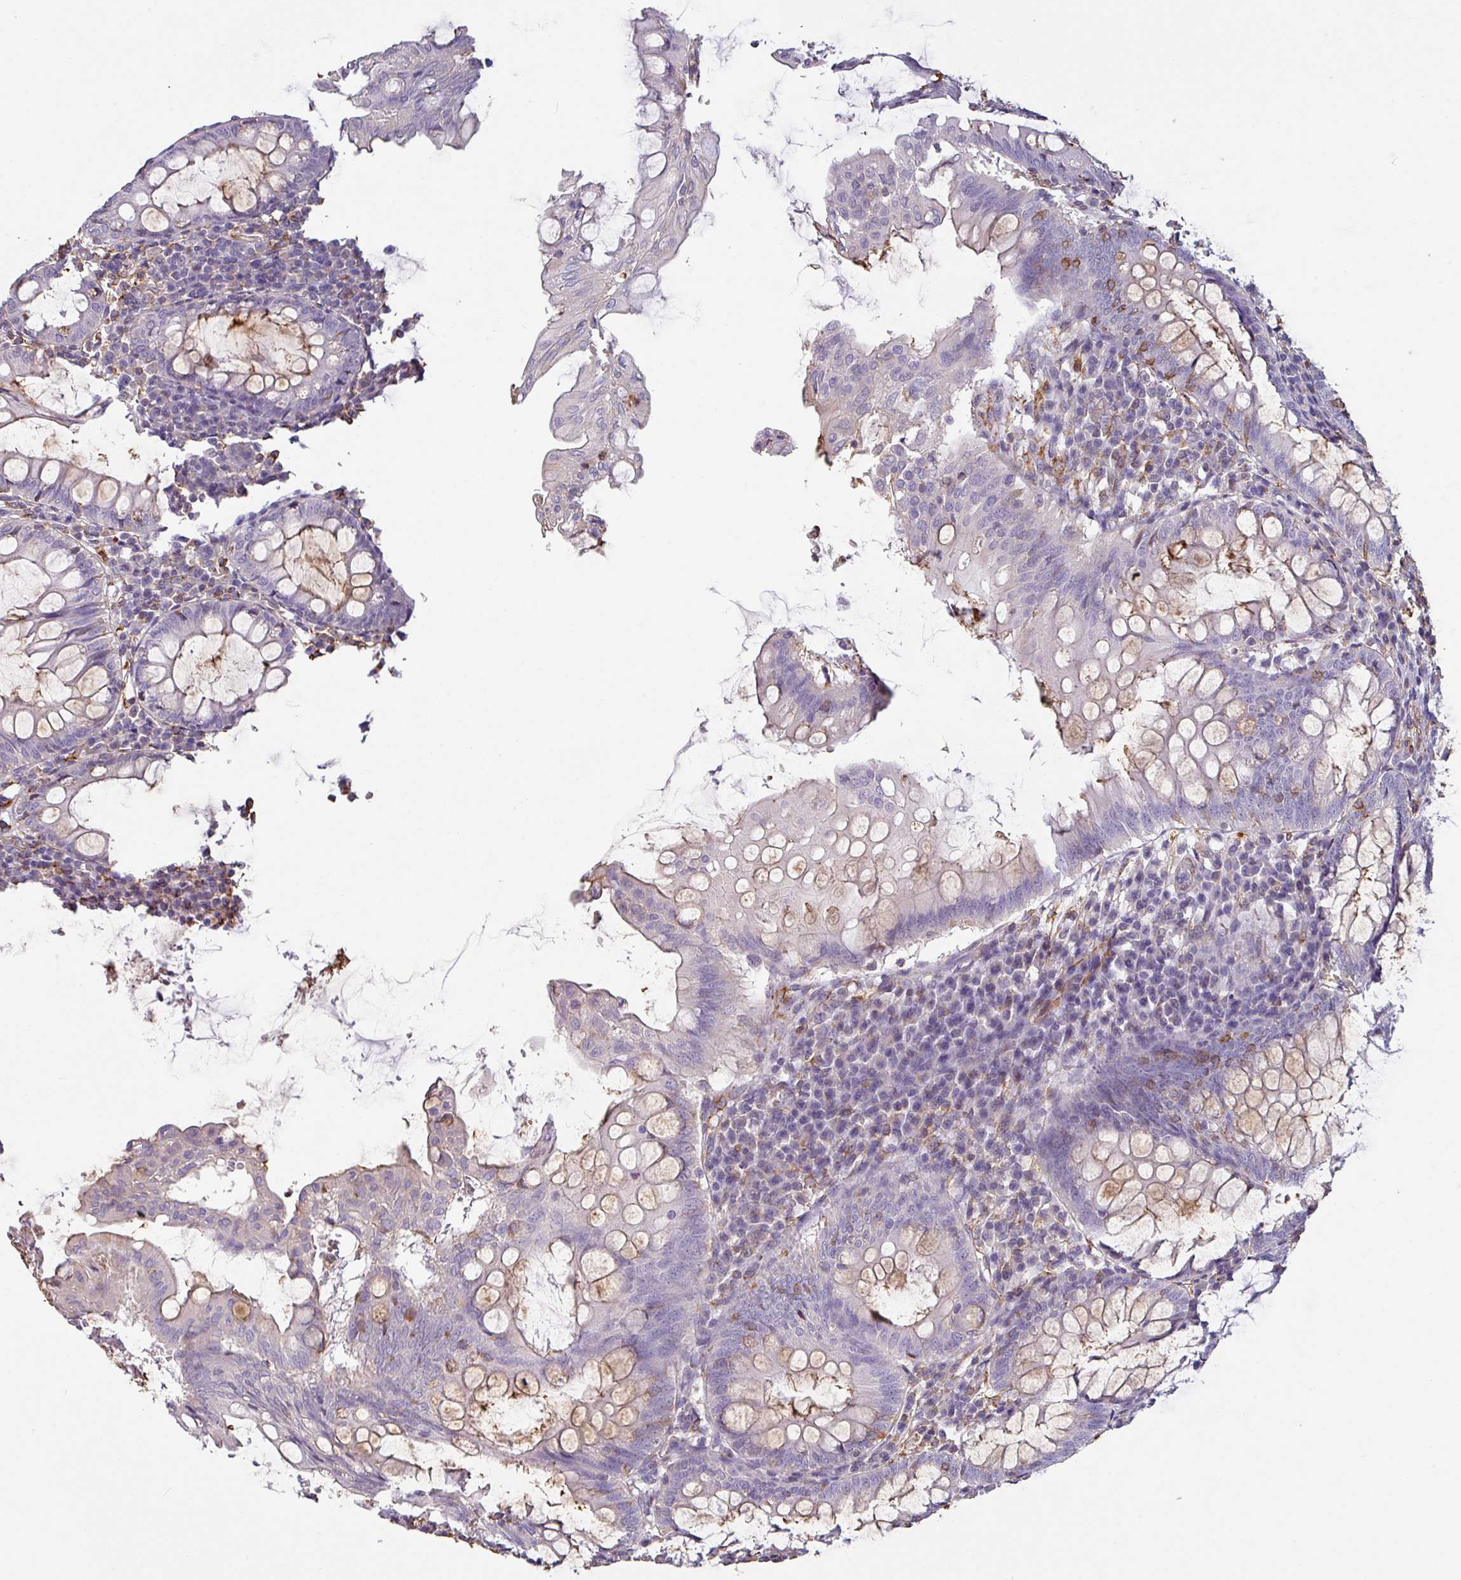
{"staining": {"intensity": "weak", "quantity": "<25%", "location": "cytoplasmic/membranous"}, "tissue": "appendix", "cell_type": "Glandular cells", "image_type": "normal", "snomed": [{"axis": "morphology", "description": "Normal tissue, NOS"}, {"axis": "topography", "description": "Appendix"}], "caption": "This is a image of immunohistochemistry staining of unremarkable appendix, which shows no positivity in glandular cells.", "gene": "ZNF280C", "patient": {"sex": "male", "age": 83}}